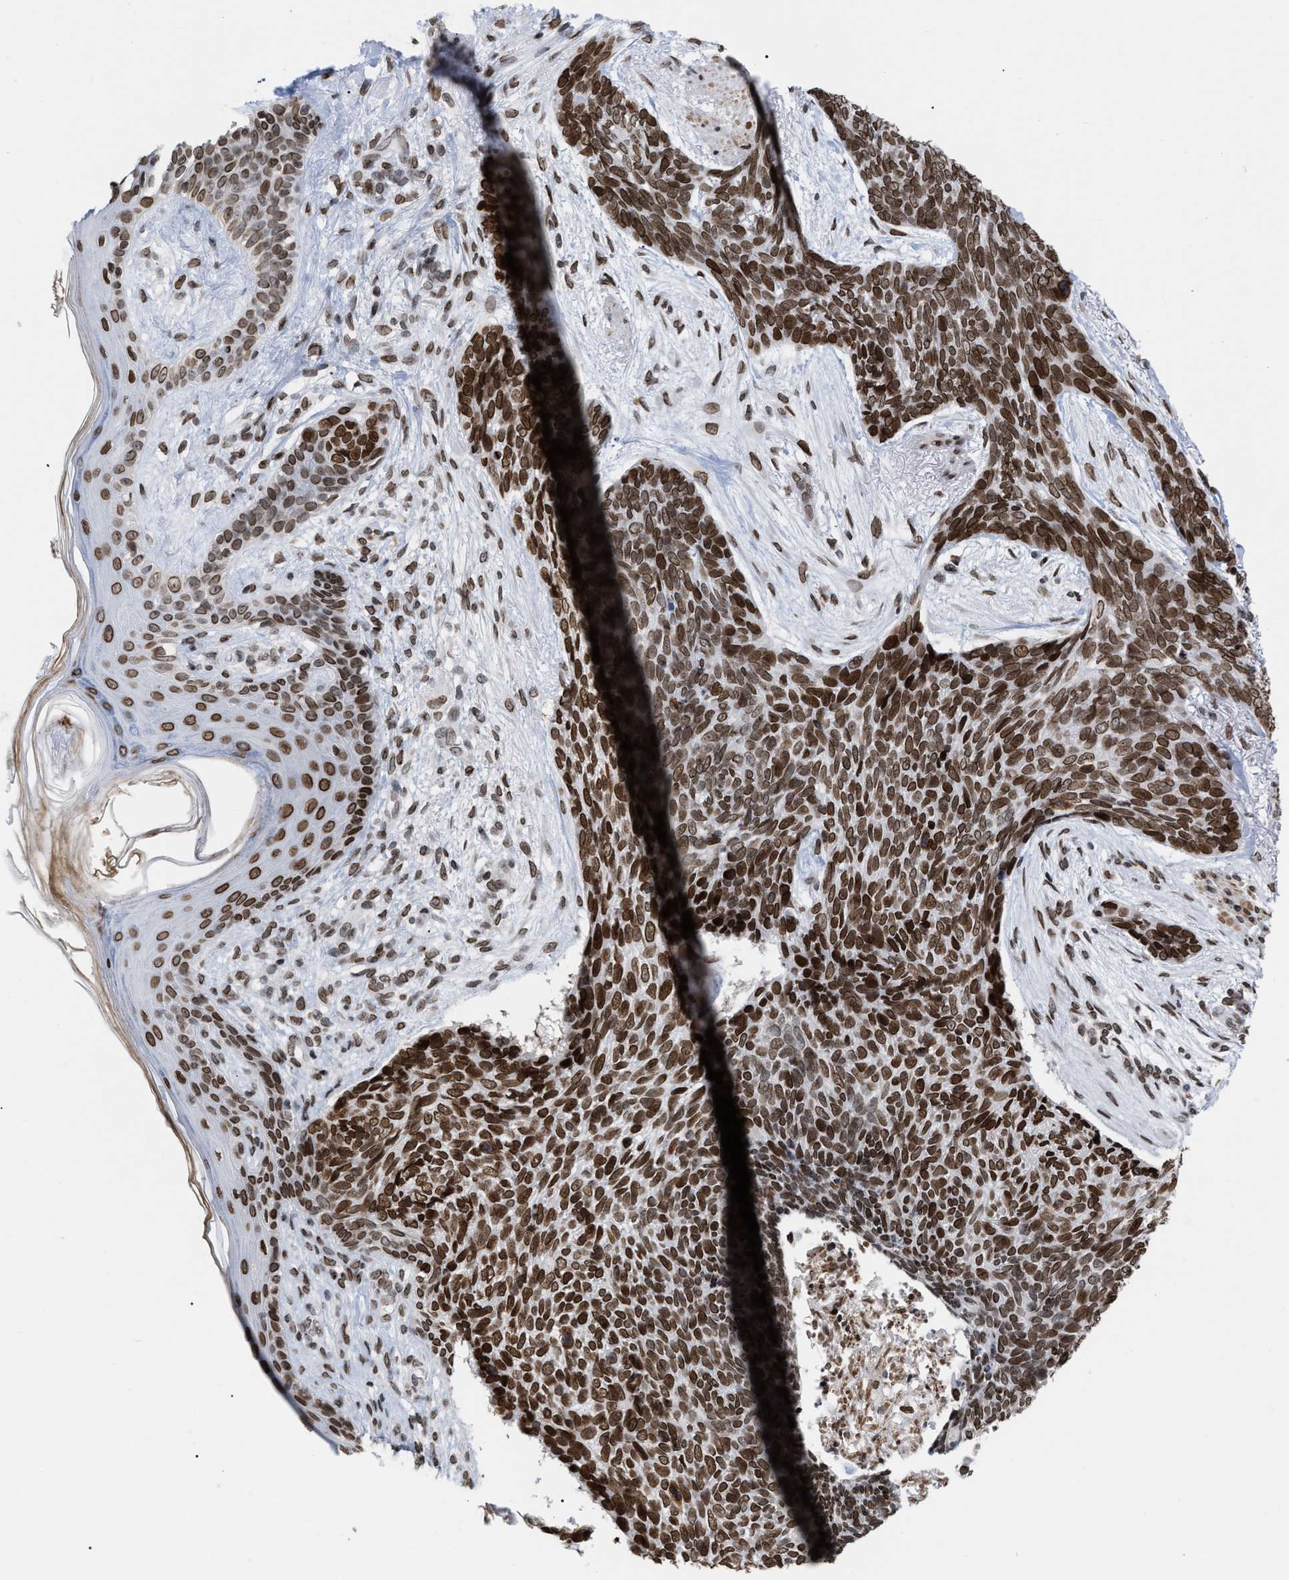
{"staining": {"intensity": "strong", "quantity": ">75%", "location": "cytoplasmic/membranous,nuclear"}, "tissue": "skin cancer", "cell_type": "Tumor cells", "image_type": "cancer", "snomed": [{"axis": "morphology", "description": "Basal cell carcinoma"}, {"axis": "topography", "description": "Skin"}], "caption": "Immunohistochemical staining of skin cancer (basal cell carcinoma) demonstrates strong cytoplasmic/membranous and nuclear protein staining in approximately >75% of tumor cells.", "gene": "TPR", "patient": {"sex": "female", "age": 84}}